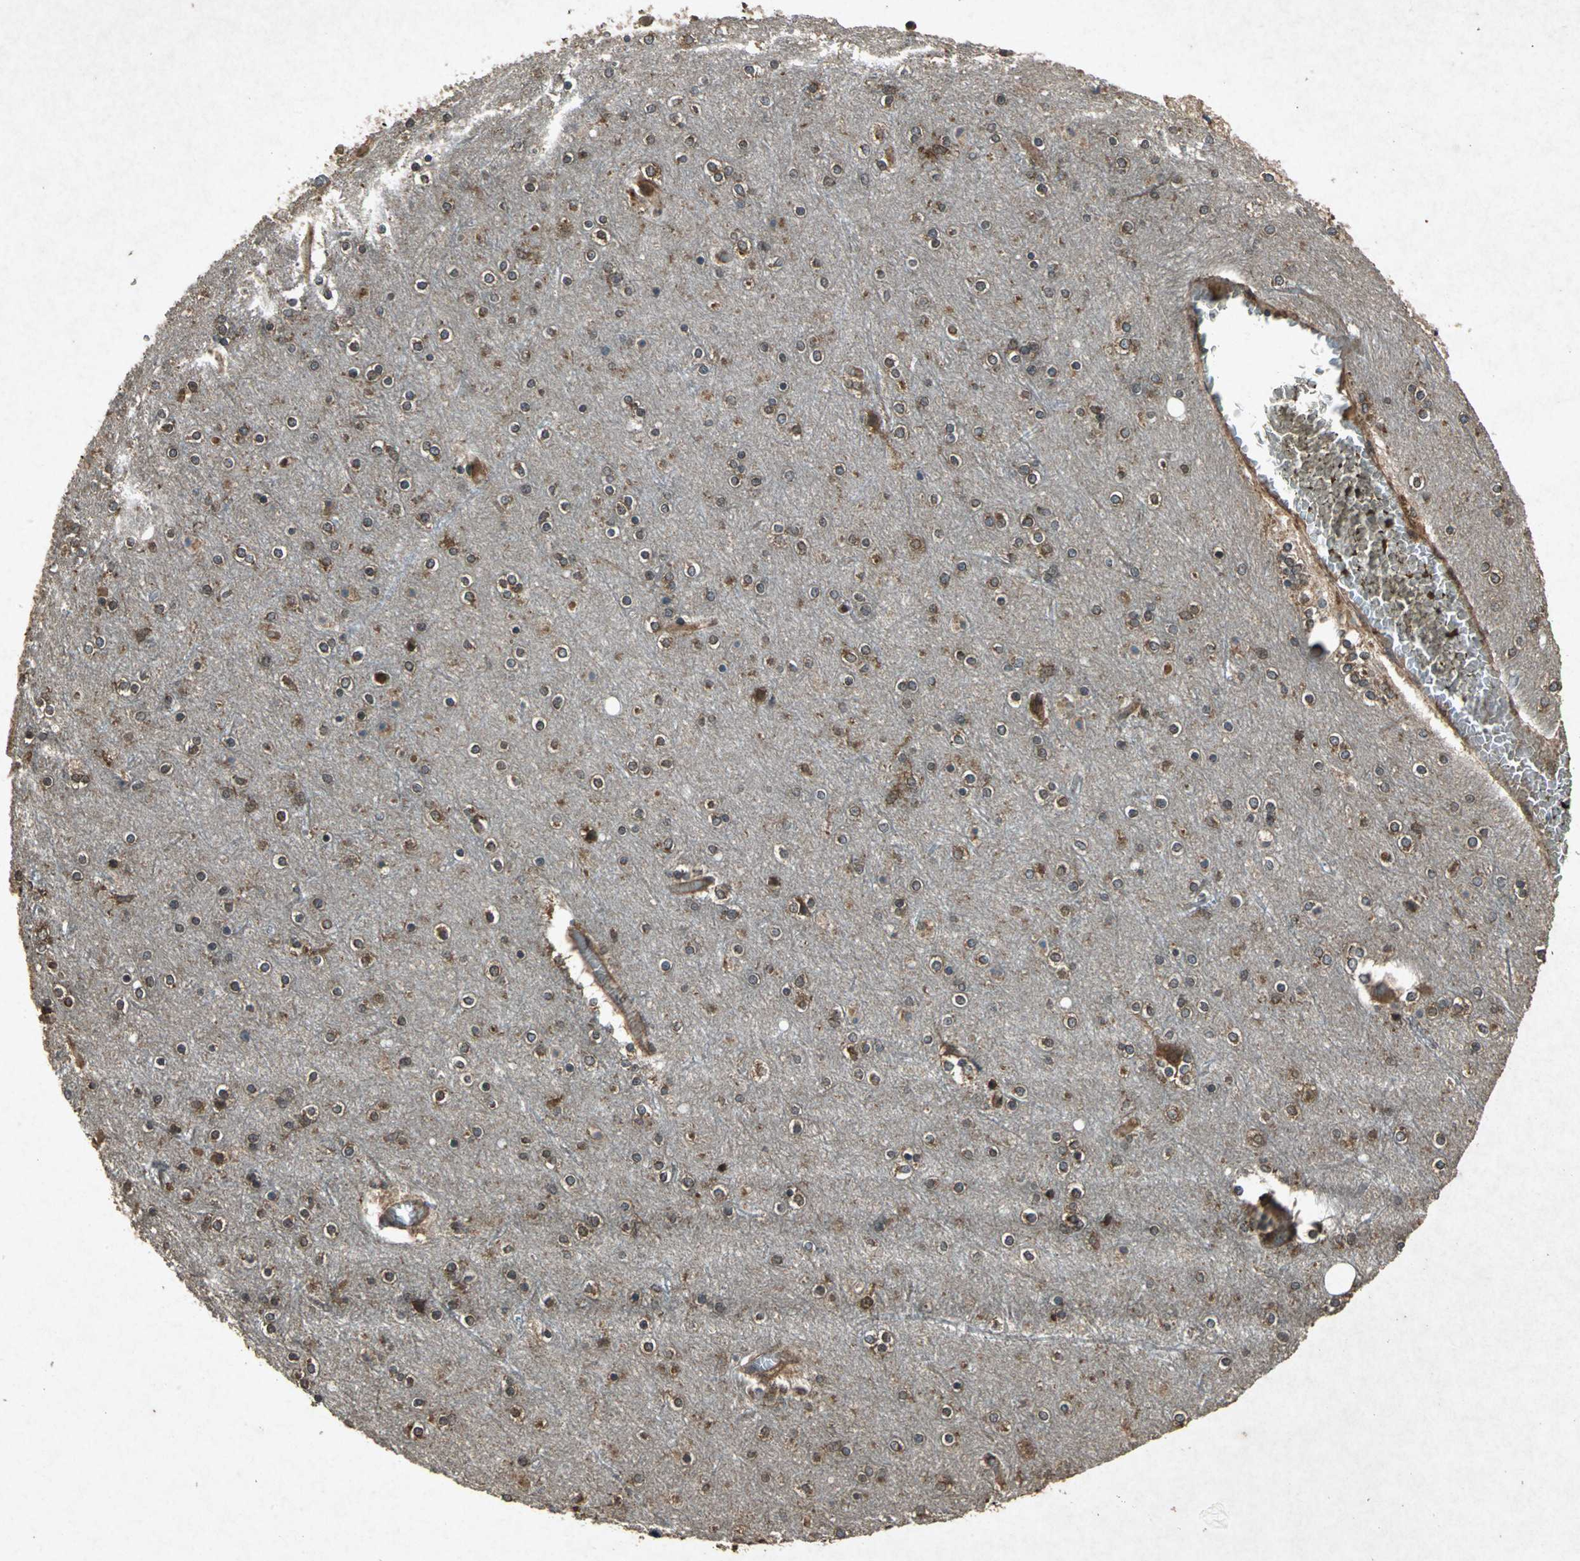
{"staining": {"intensity": "weak", "quantity": "25%-75%", "location": "cytoplasmic/membranous"}, "tissue": "cerebral cortex", "cell_type": "Endothelial cells", "image_type": "normal", "snomed": [{"axis": "morphology", "description": "Normal tissue, NOS"}, {"axis": "topography", "description": "Cerebral cortex"}], "caption": "Immunohistochemistry micrograph of benign human cerebral cortex stained for a protein (brown), which reveals low levels of weak cytoplasmic/membranous staining in about 25%-75% of endothelial cells.", "gene": "HSP90AB1", "patient": {"sex": "female", "age": 54}}